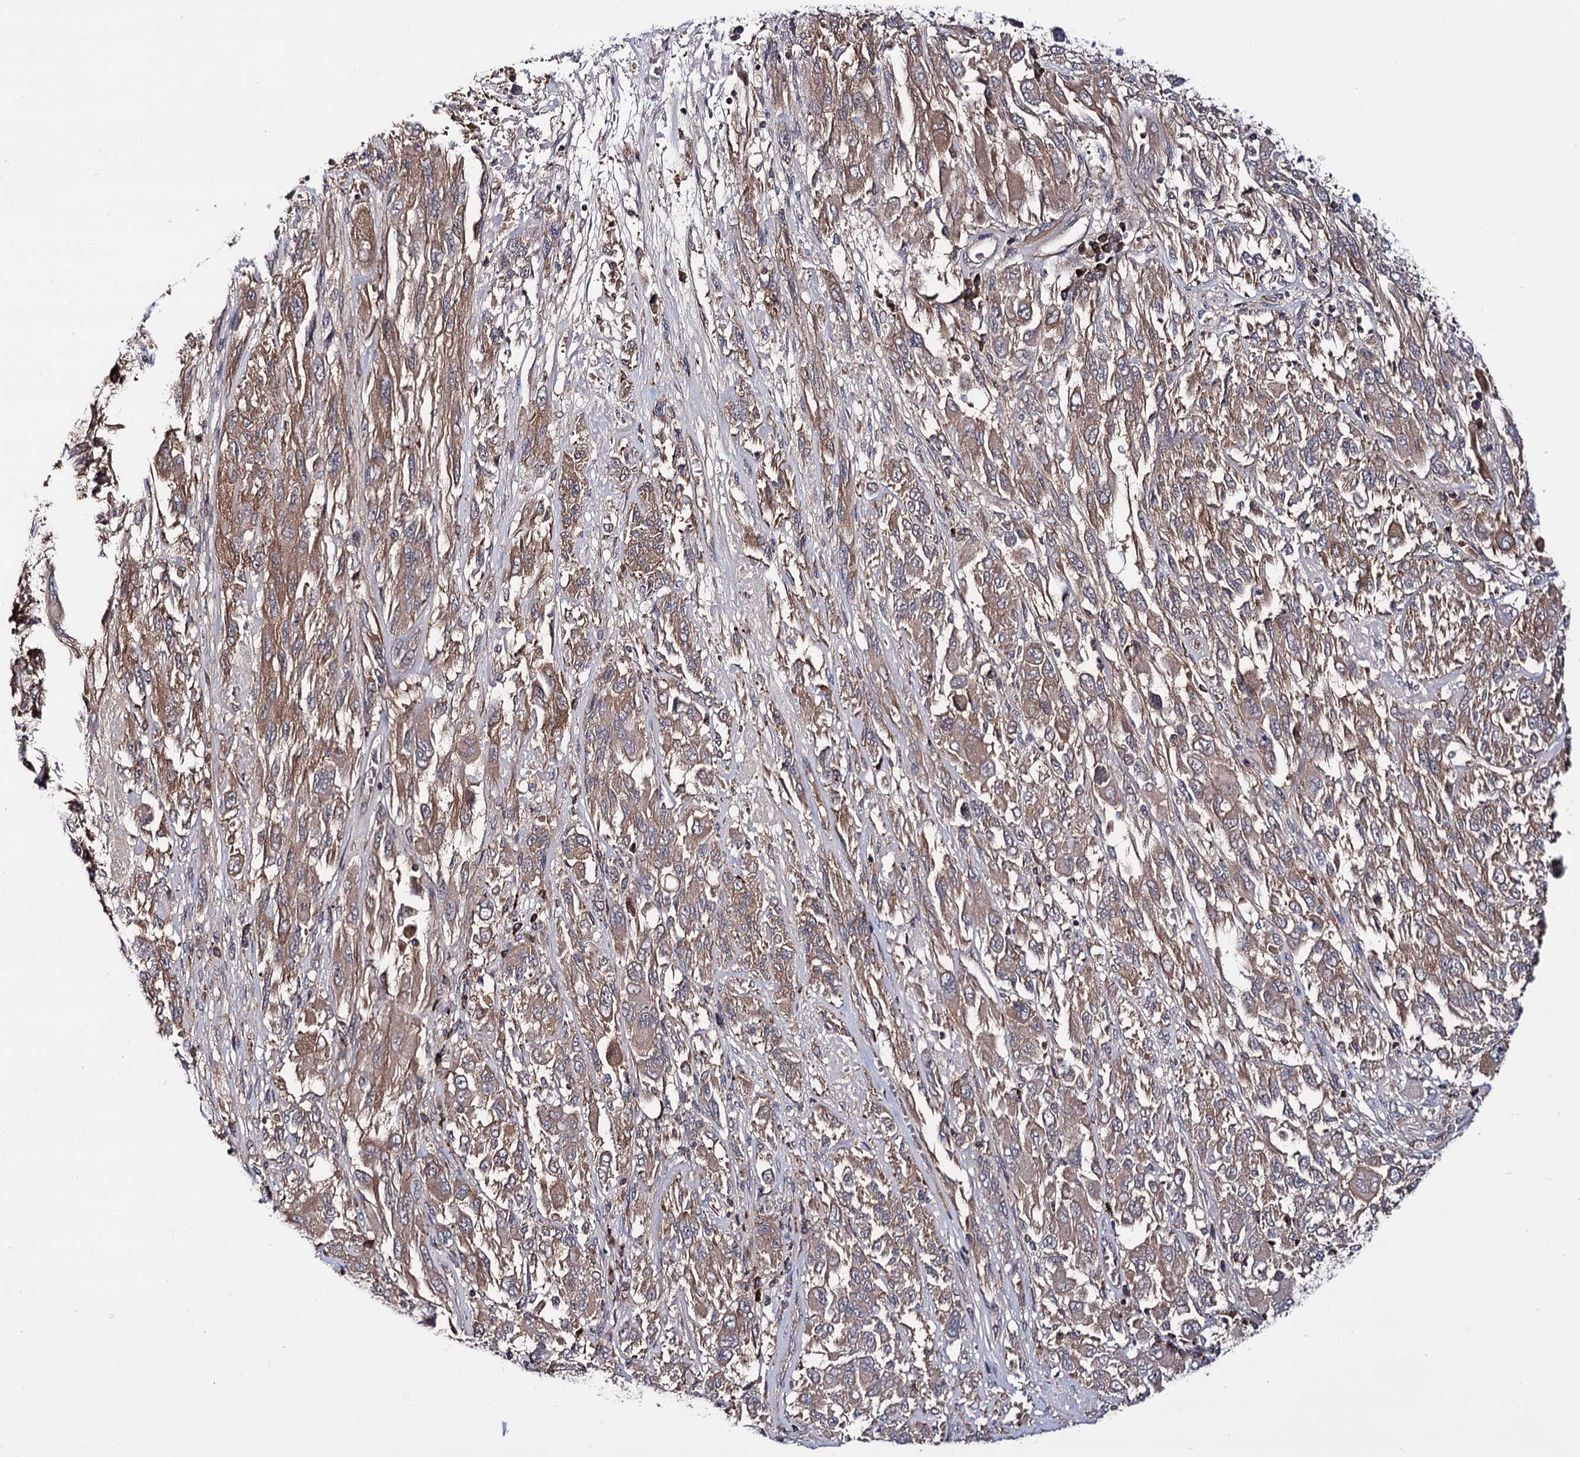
{"staining": {"intensity": "moderate", "quantity": ">75%", "location": "cytoplasmic/membranous"}, "tissue": "melanoma", "cell_type": "Tumor cells", "image_type": "cancer", "snomed": [{"axis": "morphology", "description": "Malignant melanoma, NOS"}, {"axis": "topography", "description": "Skin"}], "caption": "Immunohistochemistry (IHC) image of neoplastic tissue: human melanoma stained using immunohistochemistry (IHC) shows medium levels of moderate protein expression localized specifically in the cytoplasmic/membranous of tumor cells, appearing as a cytoplasmic/membranous brown color.", "gene": "MICAL2", "patient": {"sex": "female", "age": 91}}